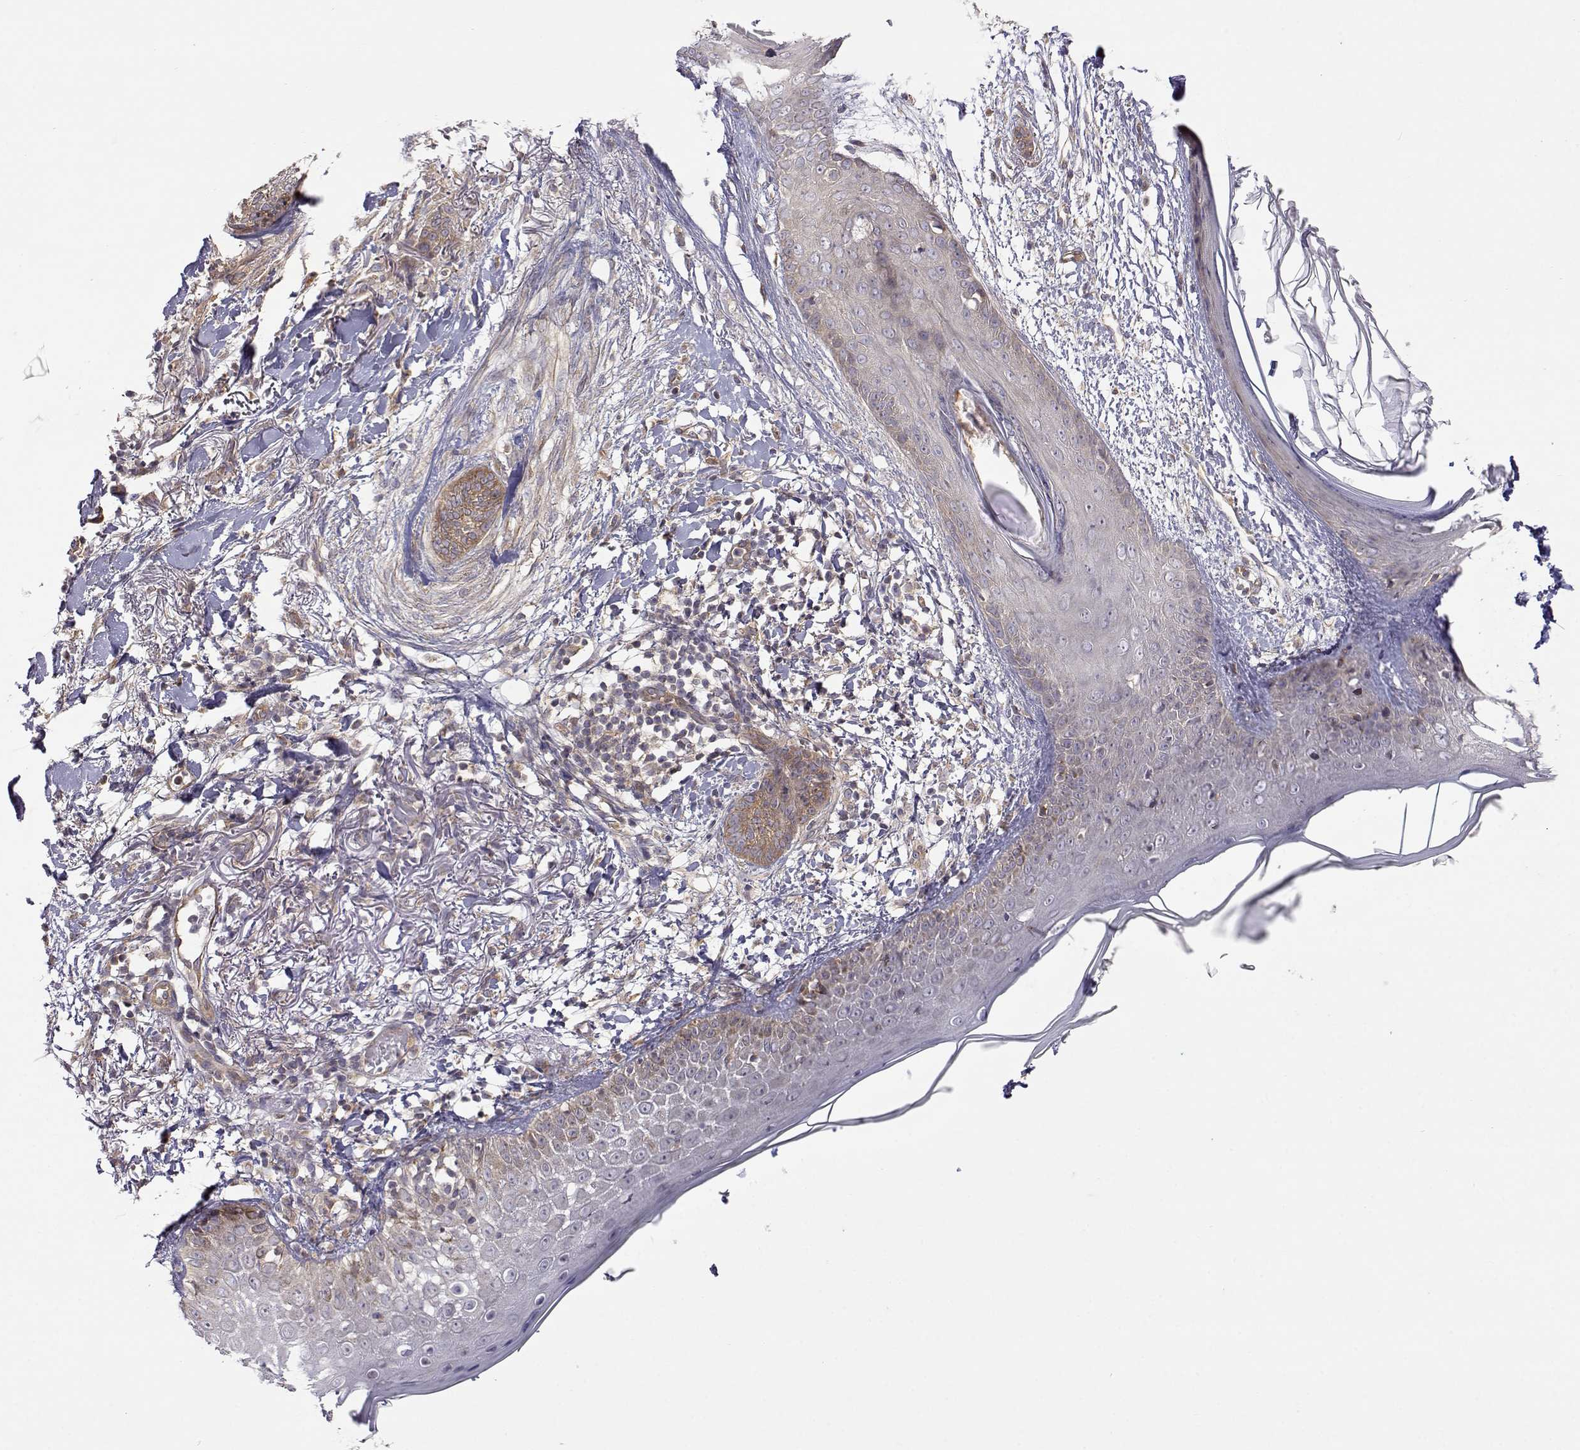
{"staining": {"intensity": "moderate", "quantity": ">75%", "location": "cytoplasmic/membranous"}, "tissue": "skin cancer", "cell_type": "Tumor cells", "image_type": "cancer", "snomed": [{"axis": "morphology", "description": "Normal tissue, NOS"}, {"axis": "morphology", "description": "Basal cell carcinoma"}, {"axis": "topography", "description": "Skin"}], "caption": "There is medium levels of moderate cytoplasmic/membranous staining in tumor cells of skin basal cell carcinoma, as demonstrated by immunohistochemical staining (brown color).", "gene": "PAIP1", "patient": {"sex": "male", "age": 84}}